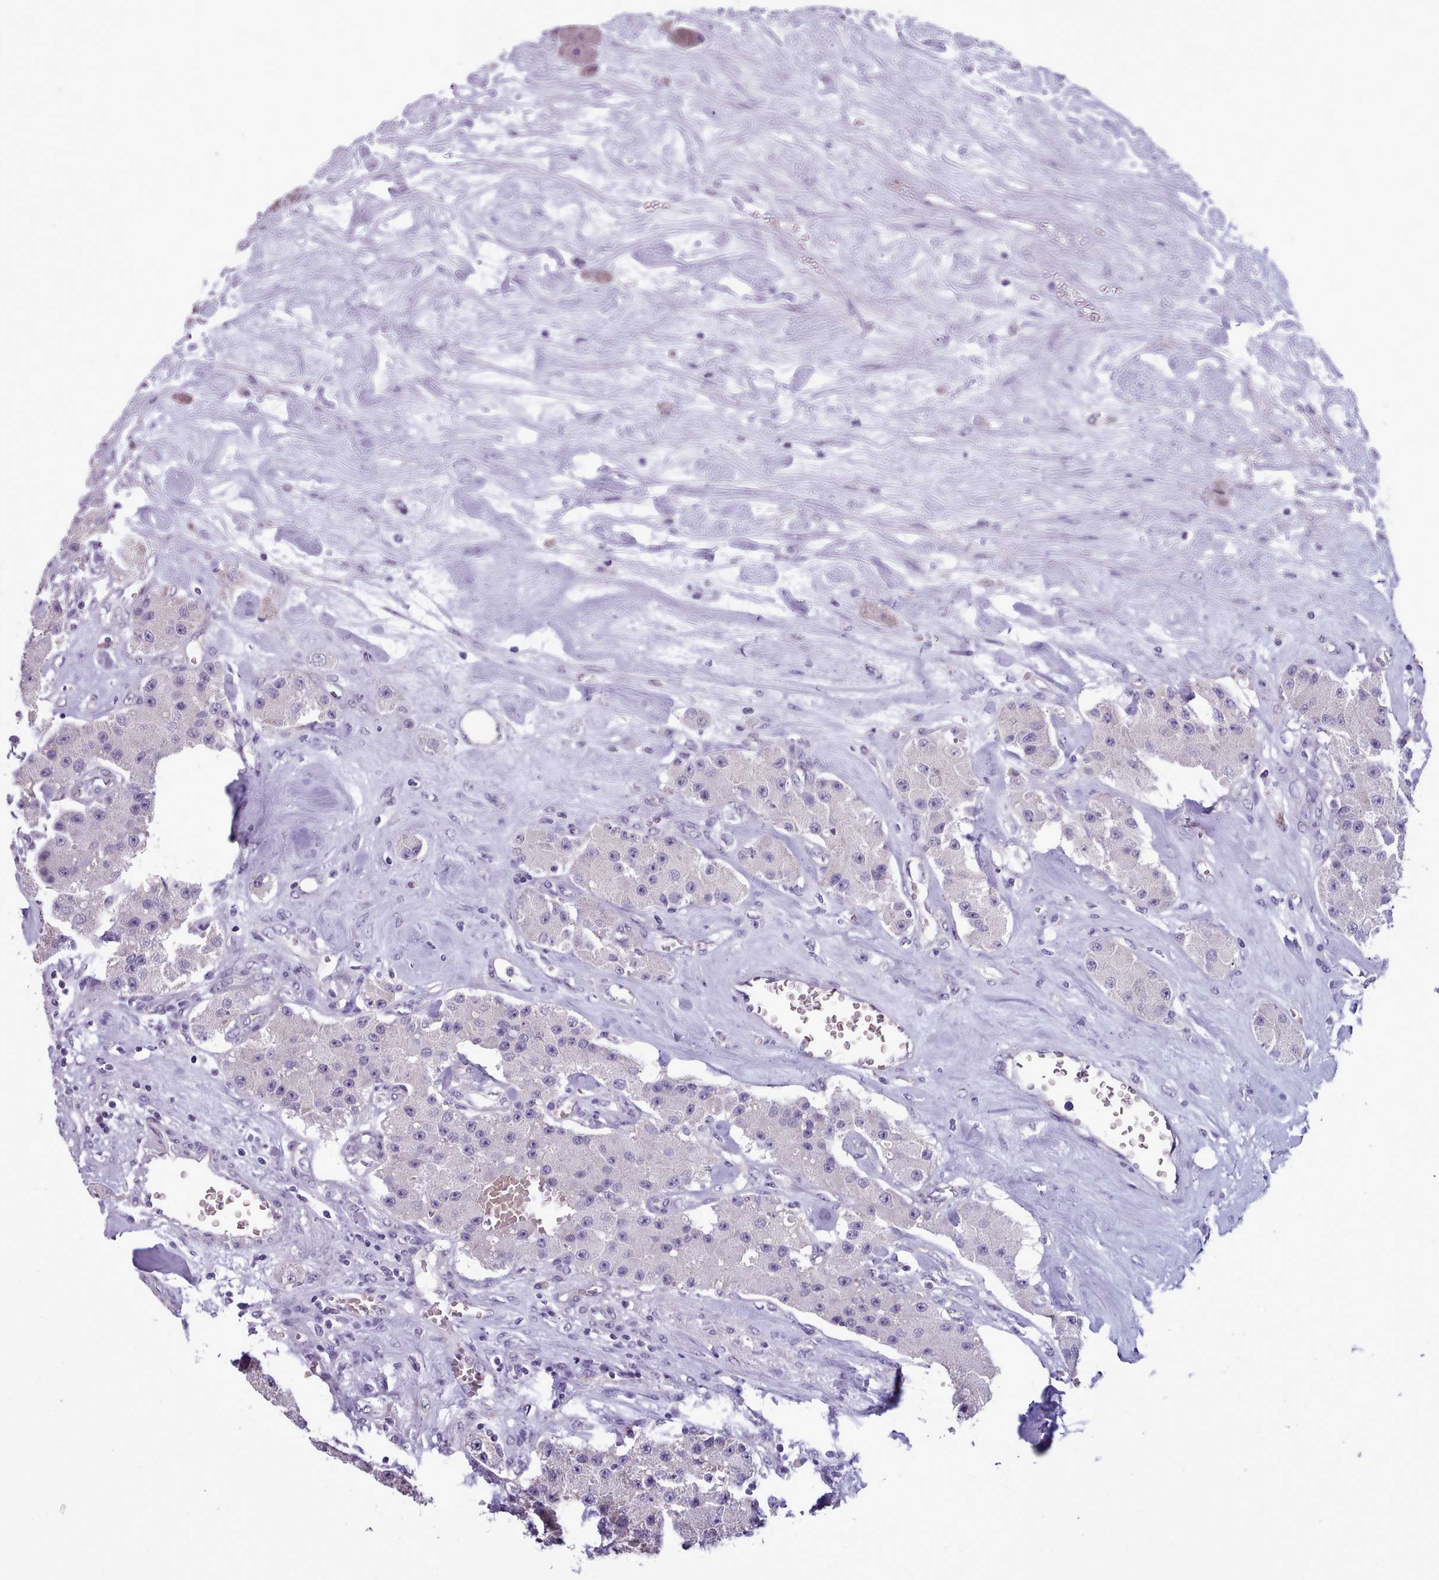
{"staining": {"intensity": "negative", "quantity": "none", "location": "none"}, "tissue": "carcinoid", "cell_type": "Tumor cells", "image_type": "cancer", "snomed": [{"axis": "morphology", "description": "Carcinoid, malignant, NOS"}, {"axis": "topography", "description": "Pancreas"}], "caption": "Immunohistochemistry (IHC) histopathology image of carcinoid stained for a protein (brown), which shows no expression in tumor cells. (DAB (3,3'-diaminobenzidine) immunohistochemistry (IHC) visualized using brightfield microscopy, high magnification).", "gene": "KCTD16", "patient": {"sex": "male", "age": 41}}